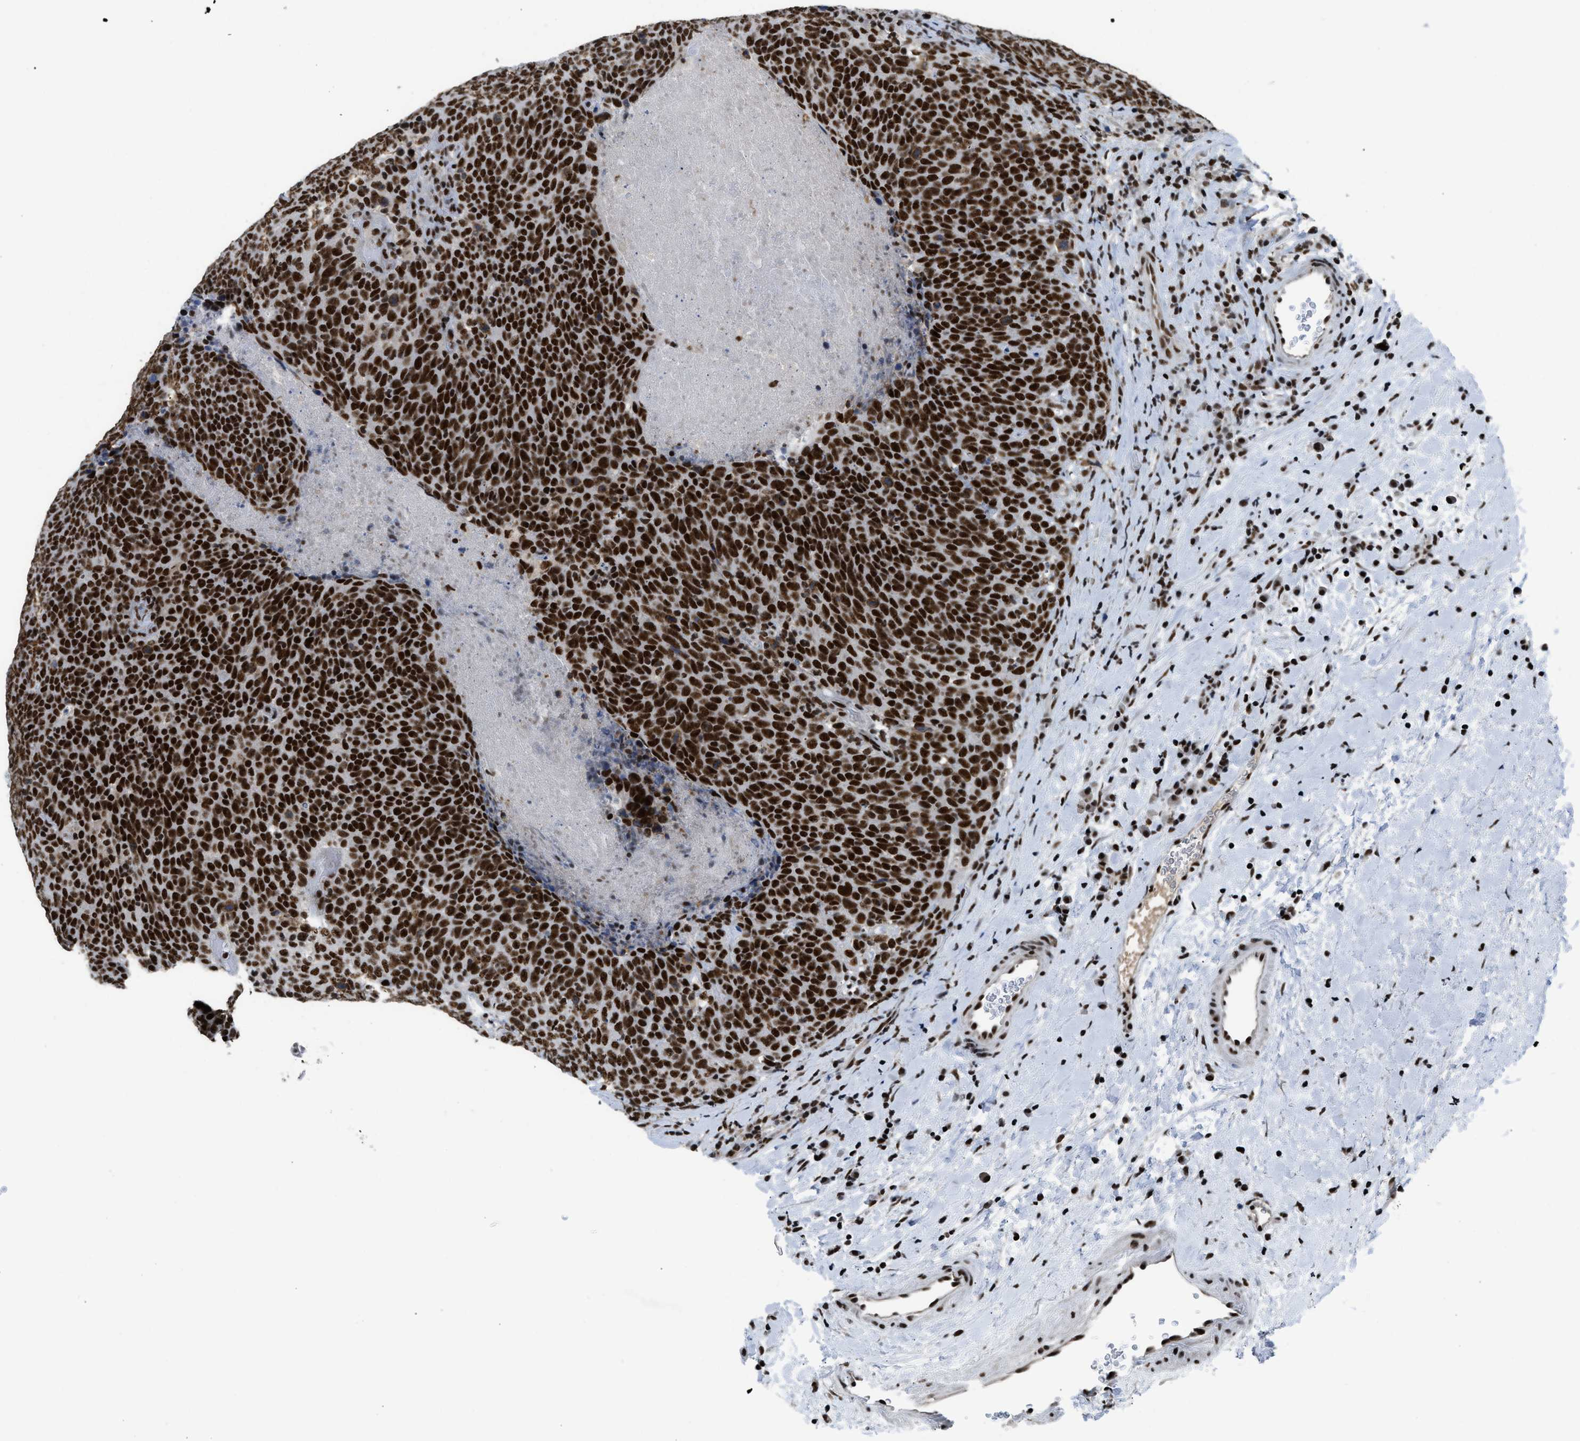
{"staining": {"intensity": "strong", "quantity": ">75%", "location": "nuclear"}, "tissue": "head and neck cancer", "cell_type": "Tumor cells", "image_type": "cancer", "snomed": [{"axis": "morphology", "description": "Squamous cell carcinoma, NOS"}, {"axis": "morphology", "description": "Squamous cell carcinoma, metastatic, NOS"}, {"axis": "topography", "description": "Lymph node"}, {"axis": "topography", "description": "Head-Neck"}], "caption": "The photomicrograph shows a brown stain indicating the presence of a protein in the nuclear of tumor cells in head and neck cancer (squamous cell carcinoma).", "gene": "SCAF4", "patient": {"sex": "male", "age": 62}}